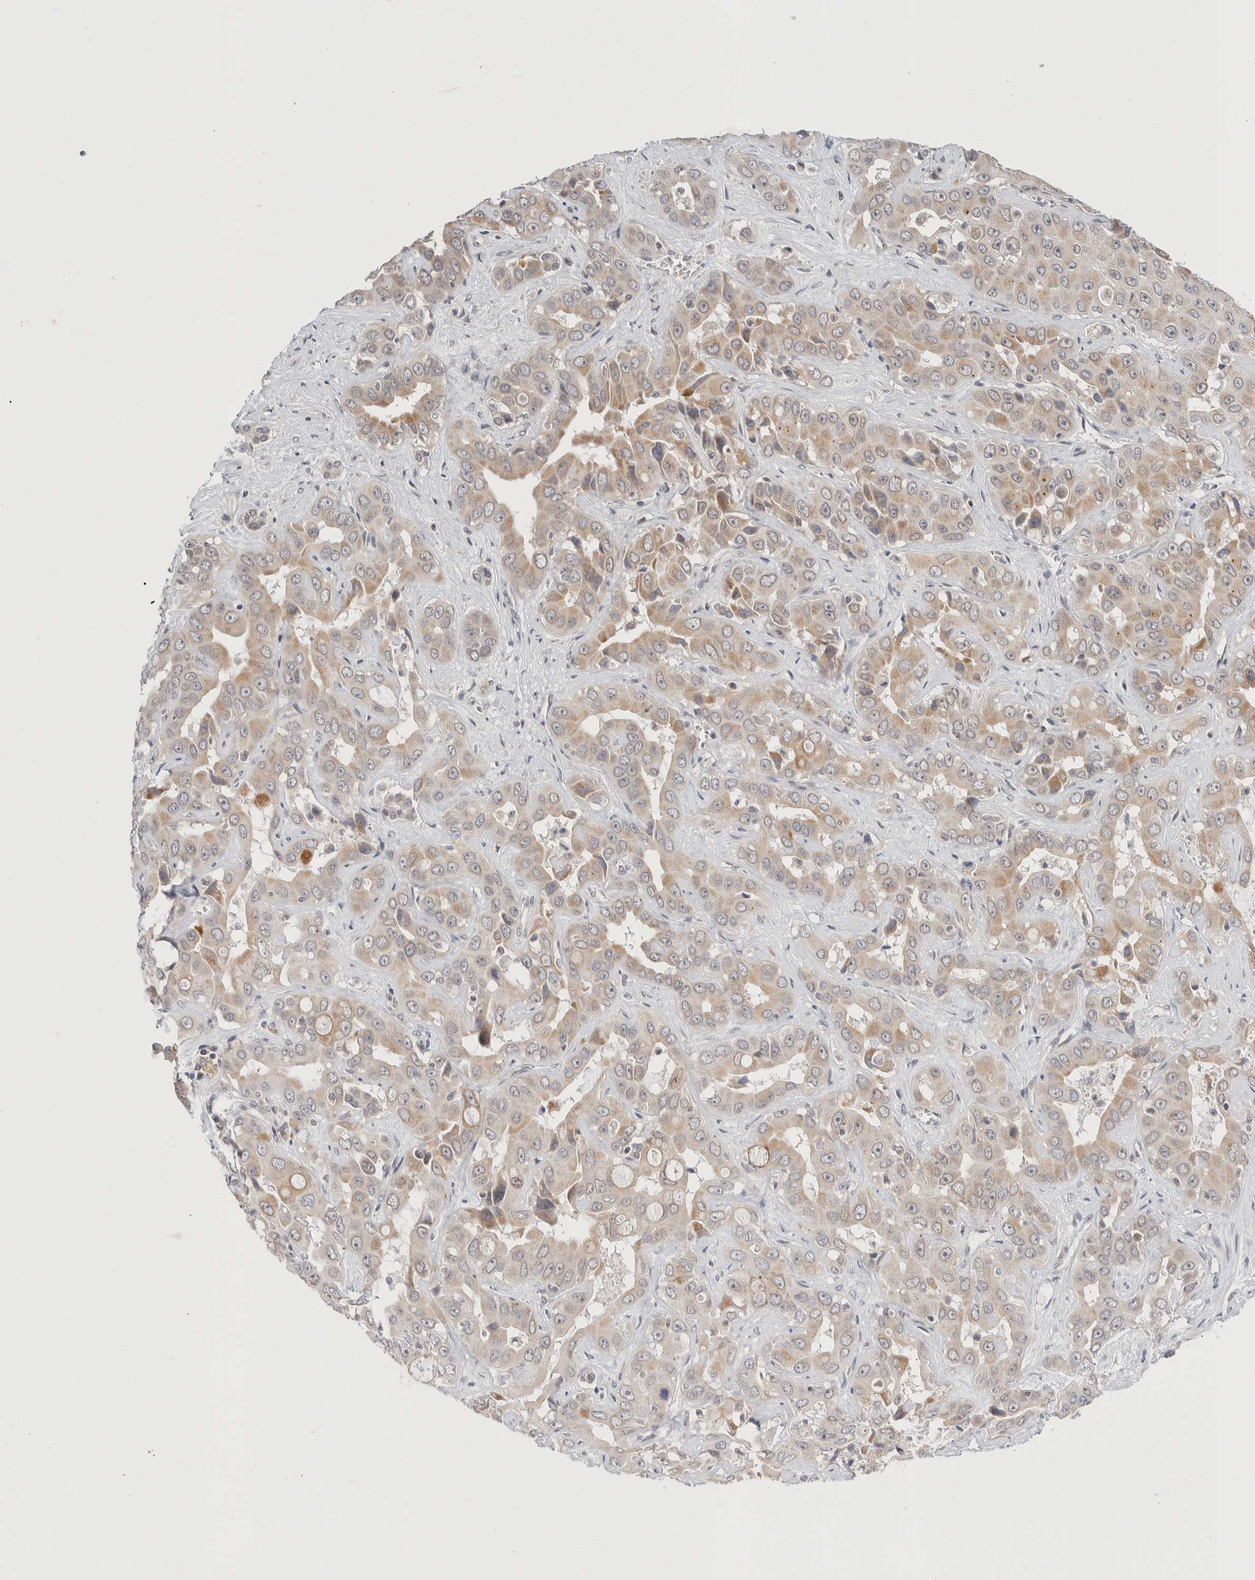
{"staining": {"intensity": "weak", "quantity": ">75%", "location": "cytoplasmic/membranous"}, "tissue": "liver cancer", "cell_type": "Tumor cells", "image_type": "cancer", "snomed": [{"axis": "morphology", "description": "Cholangiocarcinoma"}, {"axis": "topography", "description": "Liver"}], "caption": "Cholangiocarcinoma (liver) stained with a protein marker shows weak staining in tumor cells.", "gene": "CRAT", "patient": {"sex": "female", "age": 52}}